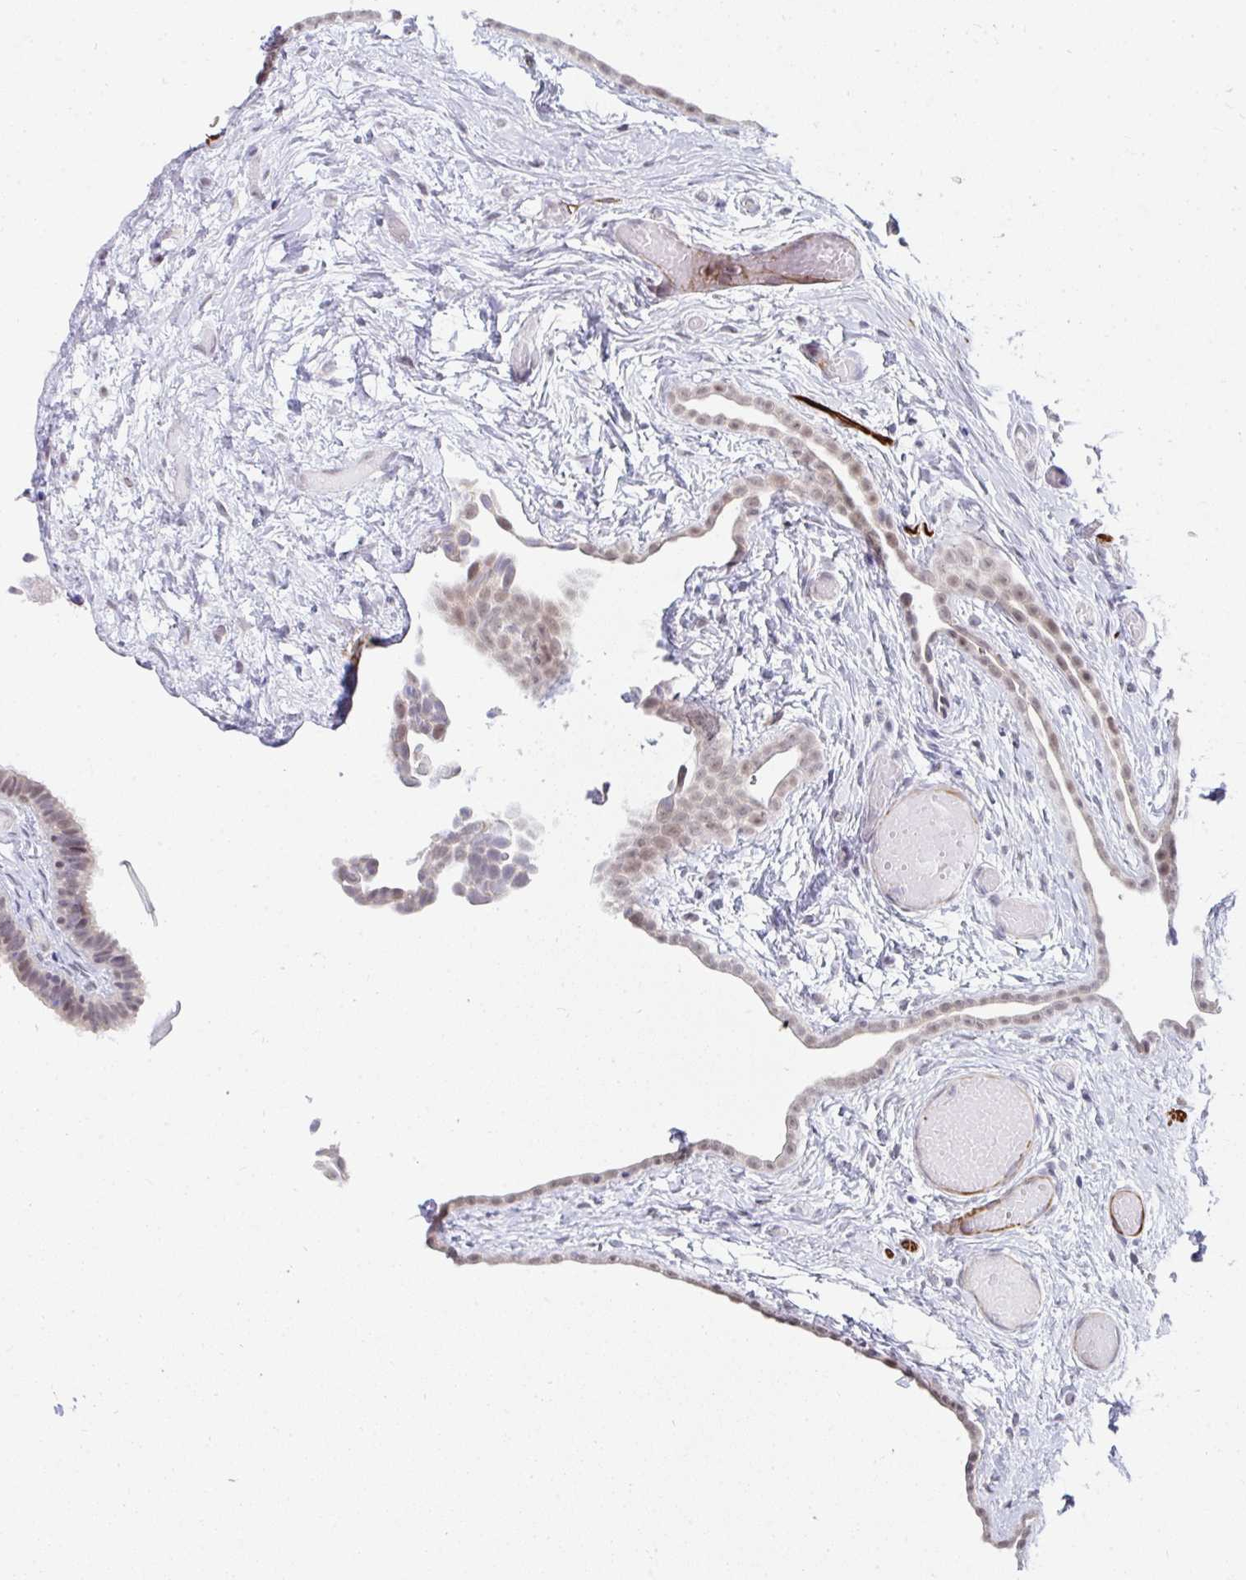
{"staining": {"intensity": "weak", "quantity": "25%-75%", "location": "nuclear"}, "tissue": "fallopian tube", "cell_type": "Glandular cells", "image_type": "normal", "snomed": [{"axis": "morphology", "description": "Normal tissue, NOS"}, {"axis": "topography", "description": "Fallopian tube"}], "caption": "Immunohistochemical staining of normal human fallopian tube displays low levels of weak nuclear positivity in approximately 25%-75% of glandular cells. (Stains: DAB in brown, nuclei in blue, Microscopy: brightfield microscopy at high magnification).", "gene": "GINS2", "patient": {"sex": "female", "age": 37}}